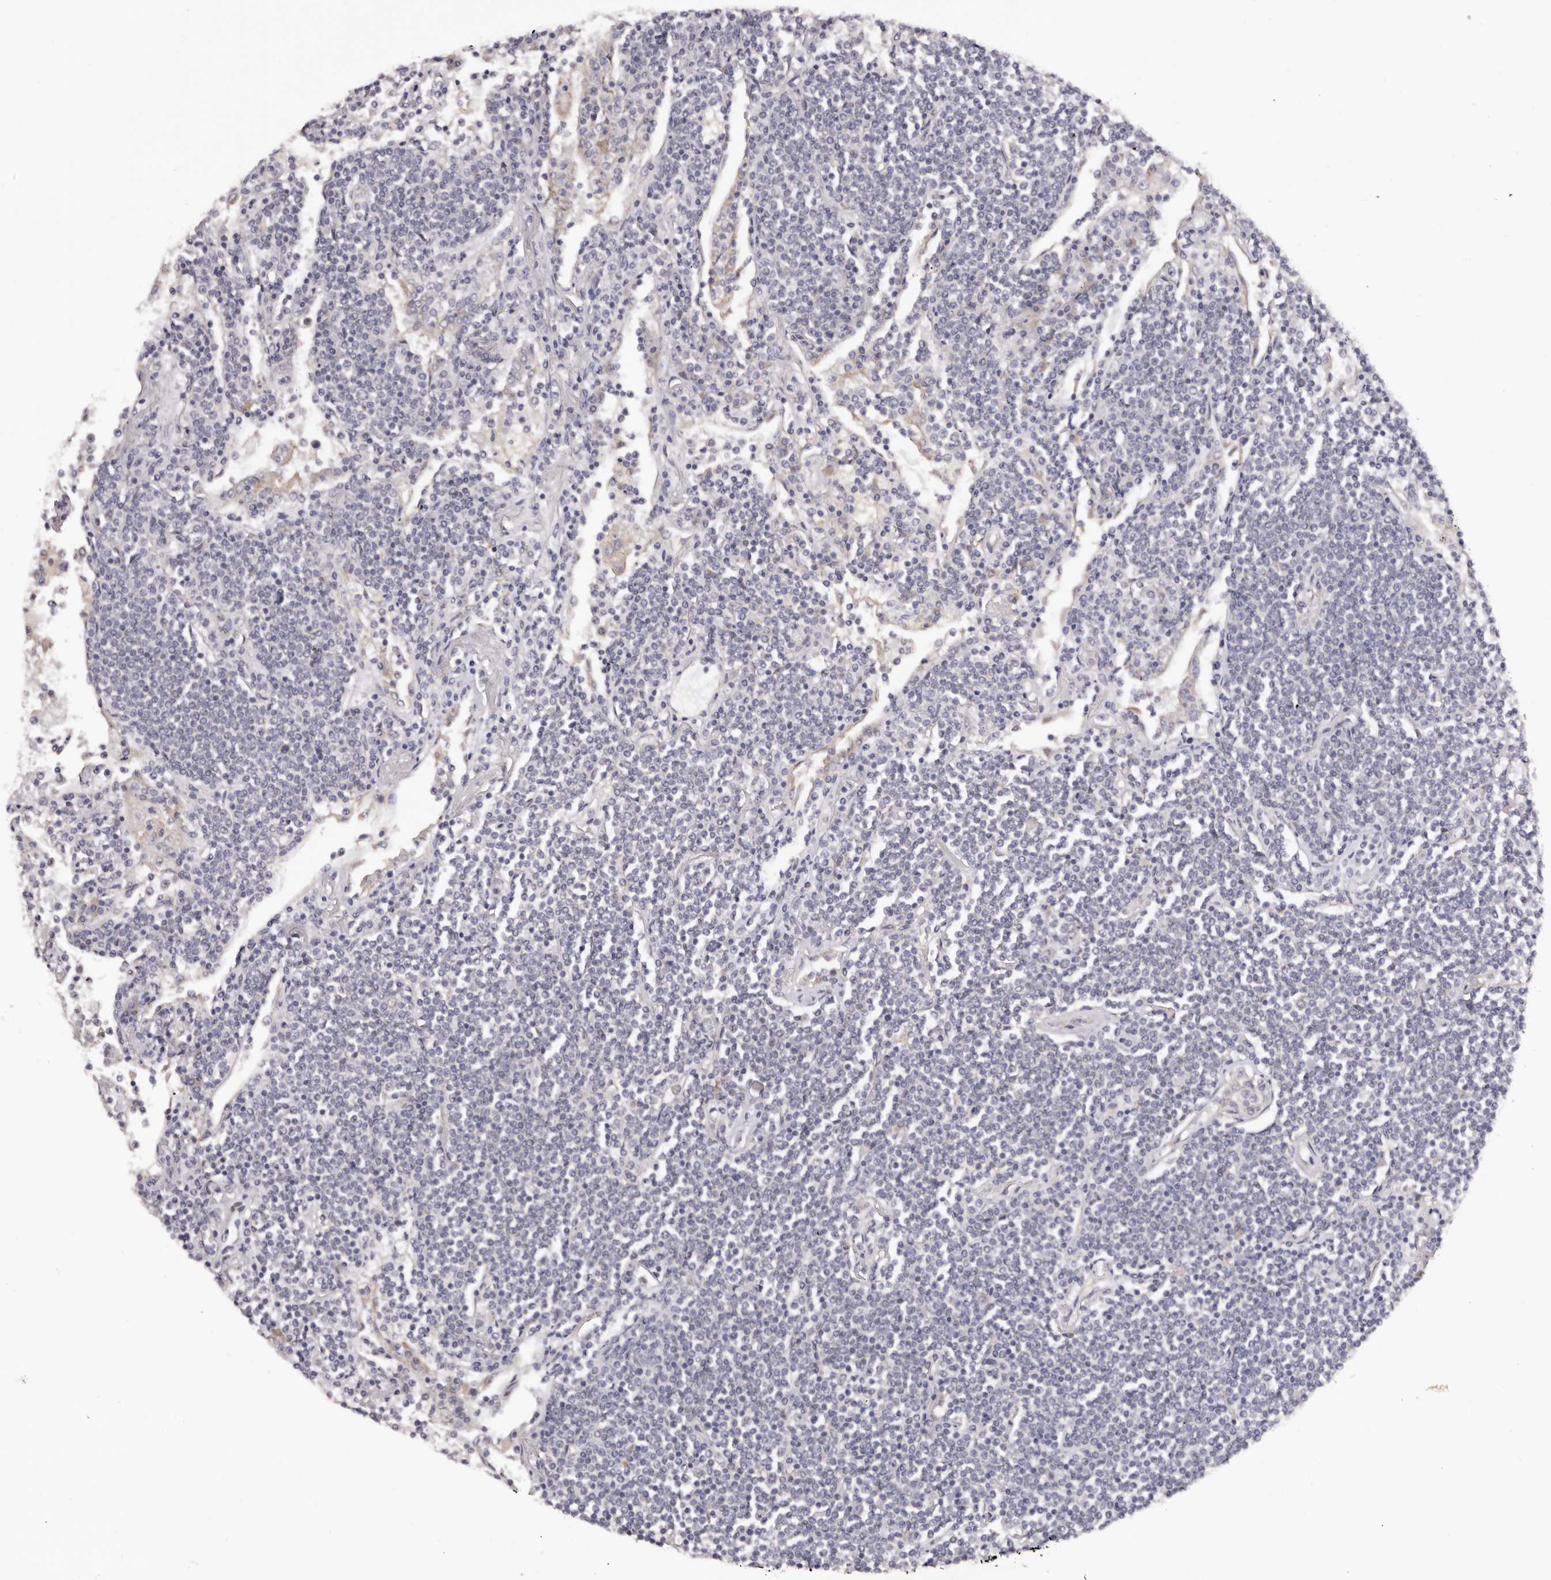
{"staining": {"intensity": "negative", "quantity": "none", "location": "none"}, "tissue": "lymphoma", "cell_type": "Tumor cells", "image_type": "cancer", "snomed": [{"axis": "morphology", "description": "Malignant lymphoma, non-Hodgkin's type, Low grade"}, {"axis": "topography", "description": "Lung"}], "caption": "This is an immunohistochemistry image of human lymphoma. There is no expression in tumor cells.", "gene": "NOL12", "patient": {"sex": "female", "age": 71}}